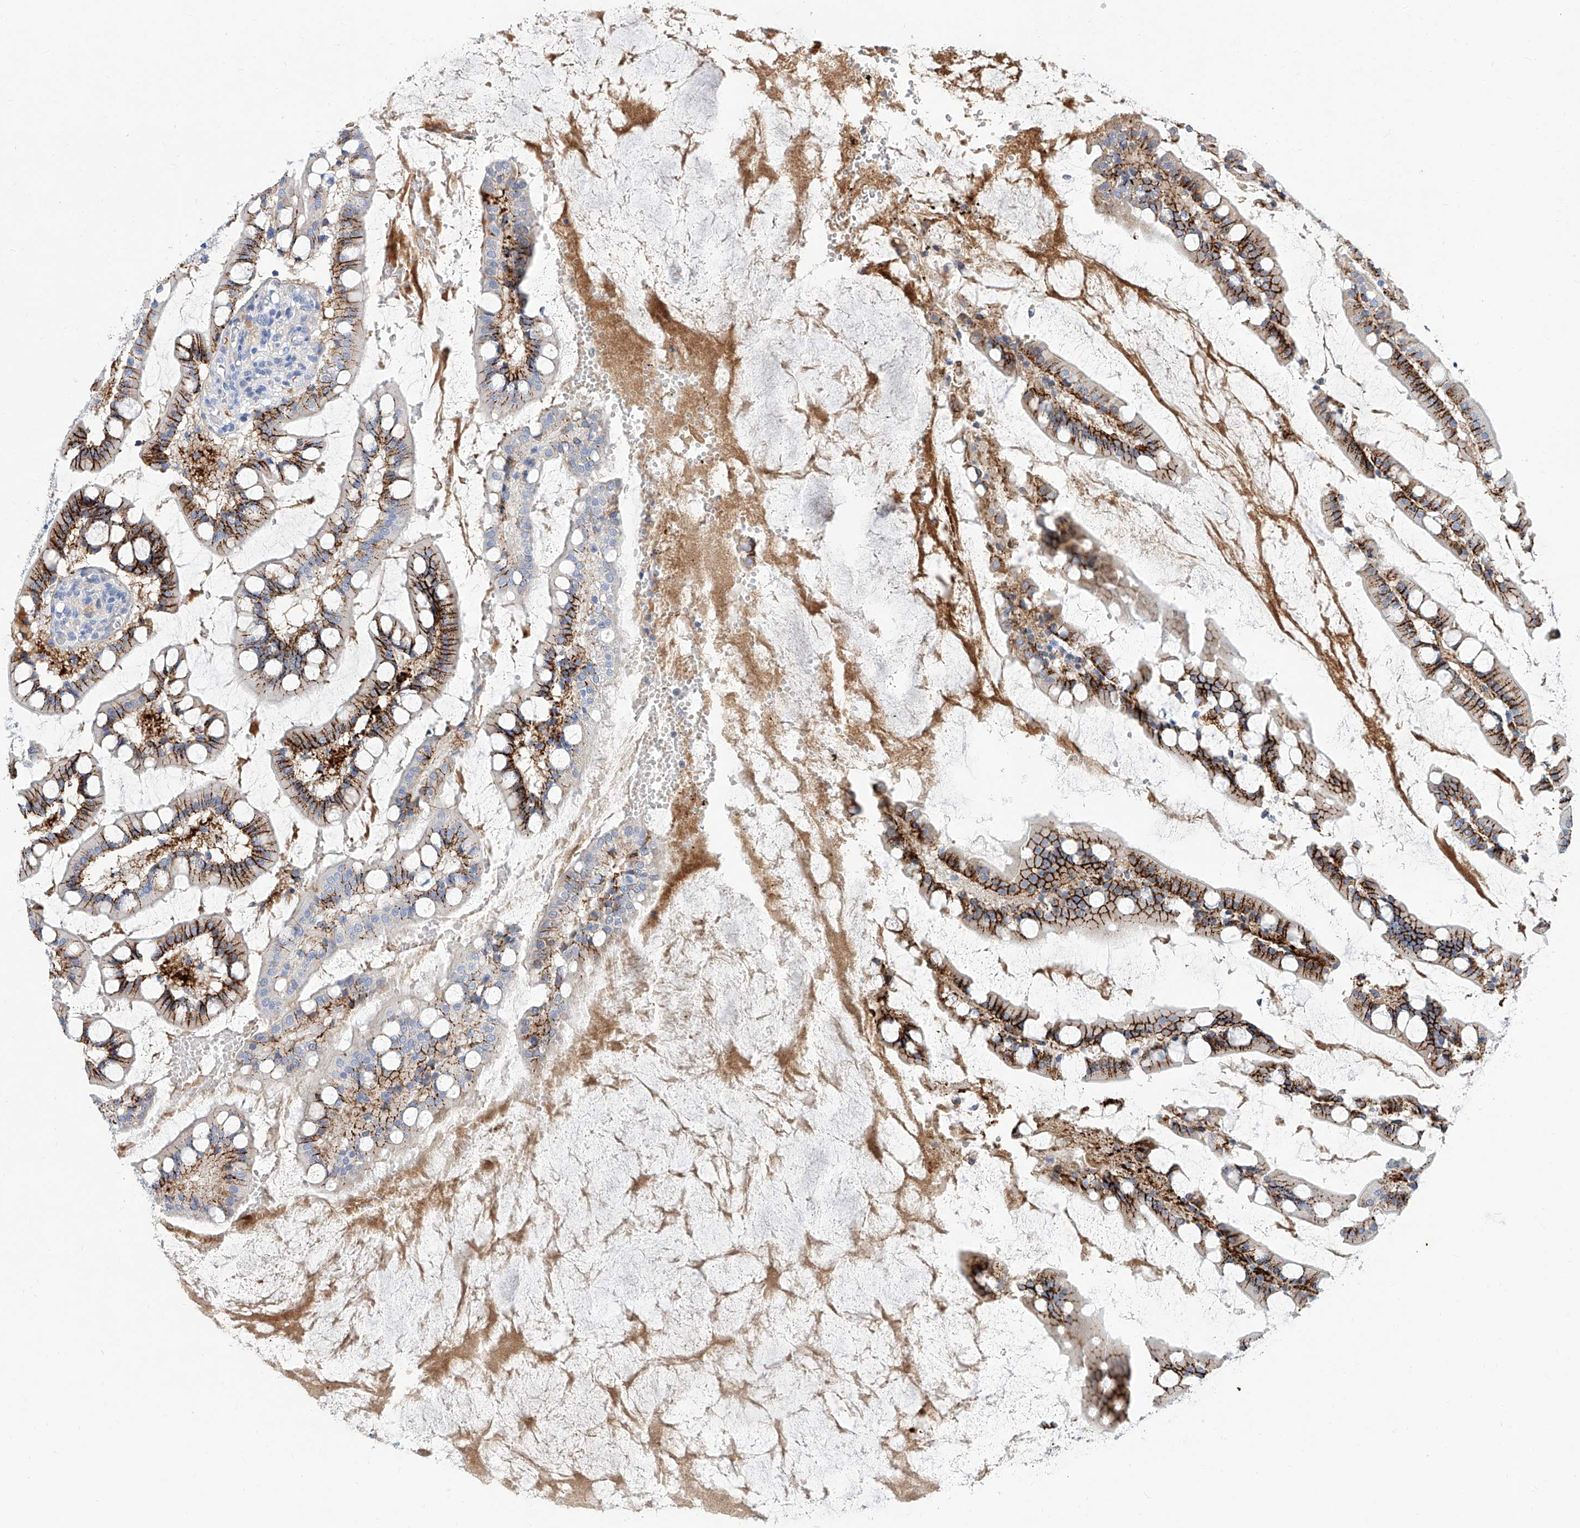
{"staining": {"intensity": "strong", "quantity": "<25%", "location": "cytoplasmic/membranous"}, "tissue": "small intestine", "cell_type": "Glandular cells", "image_type": "normal", "snomed": [{"axis": "morphology", "description": "Normal tissue, NOS"}, {"axis": "topography", "description": "Small intestine"}], "caption": "Small intestine stained with IHC demonstrates strong cytoplasmic/membranous positivity in about <25% of glandular cells.", "gene": "SLC25A29", "patient": {"sex": "male", "age": 52}}